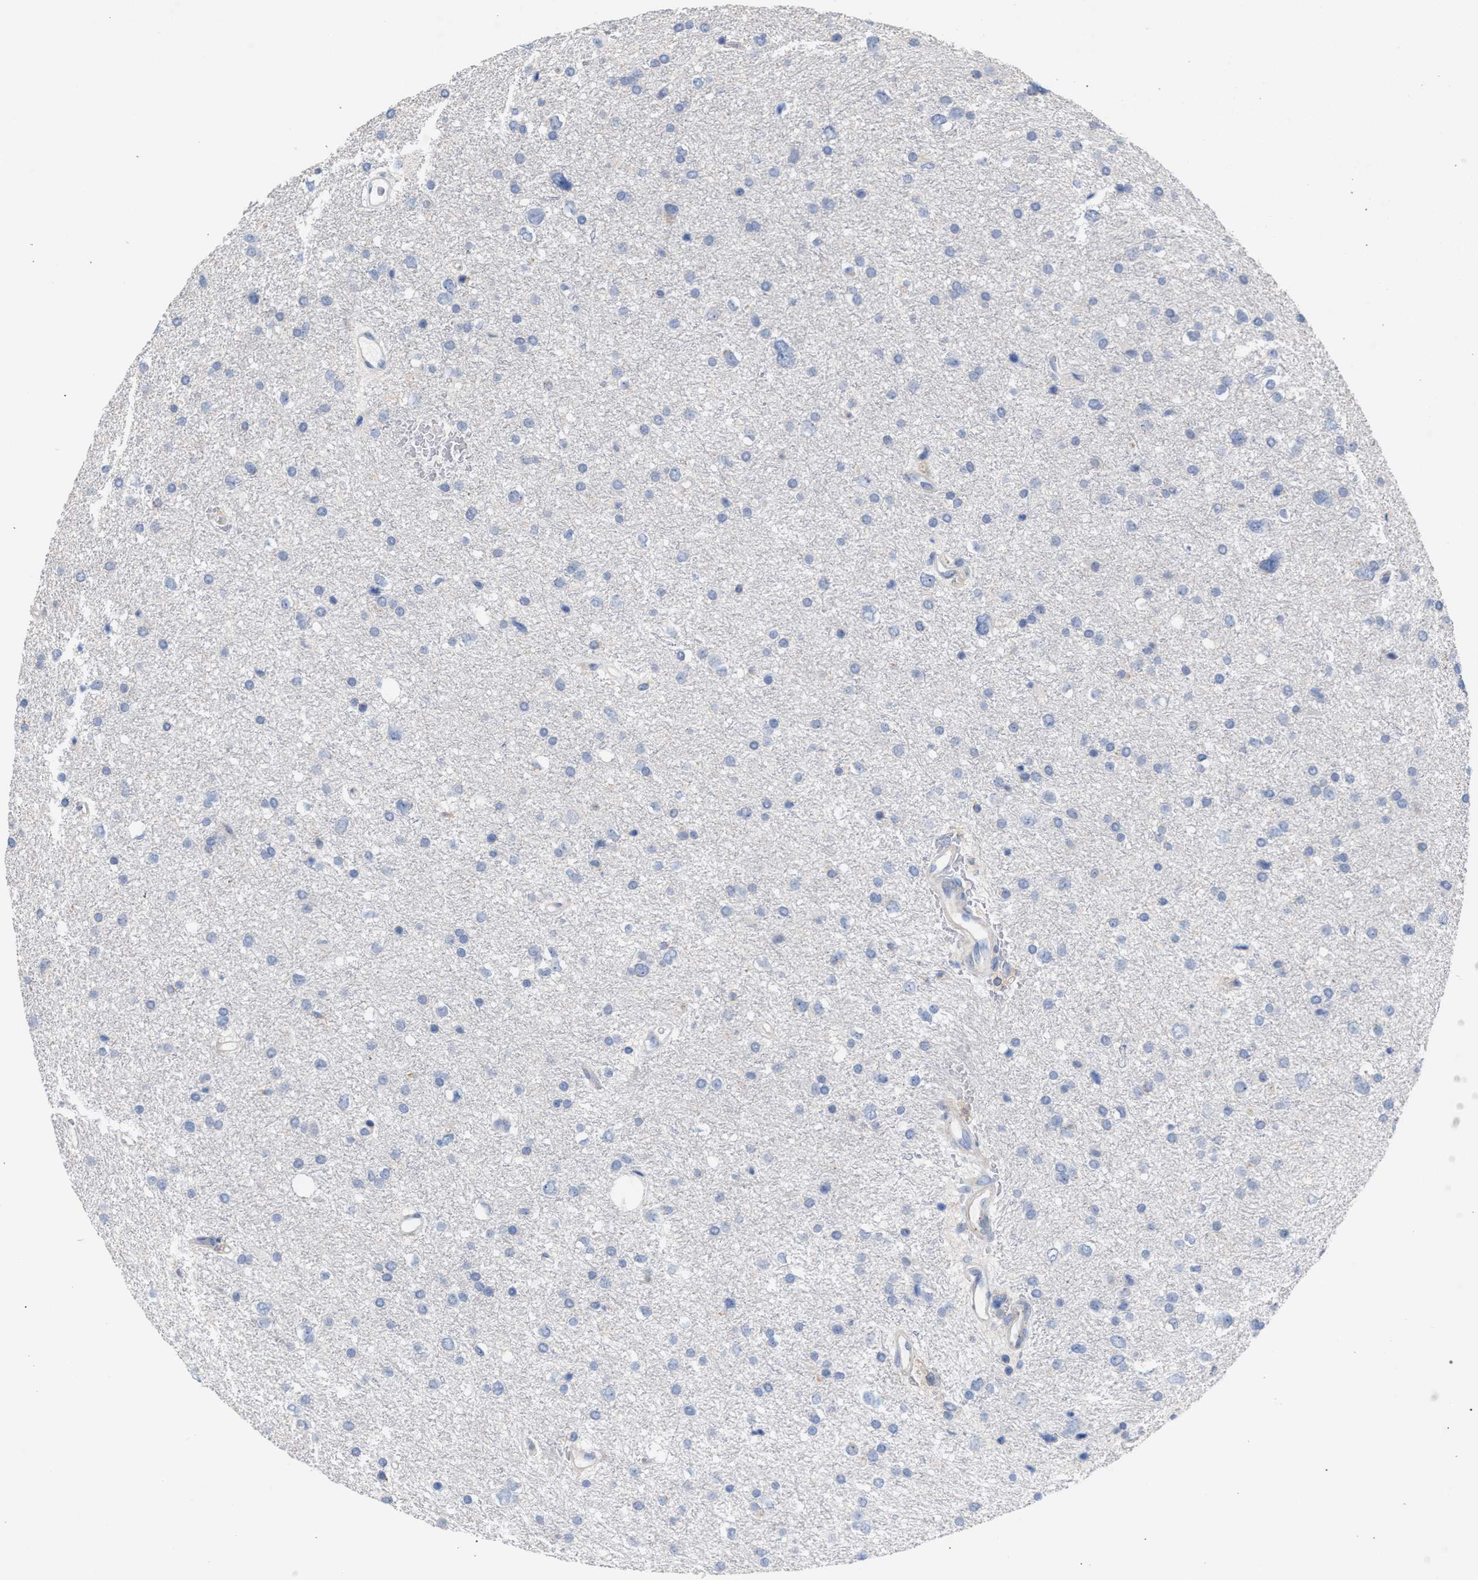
{"staining": {"intensity": "negative", "quantity": "none", "location": "none"}, "tissue": "glioma", "cell_type": "Tumor cells", "image_type": "cancer", "snomed": [{"axis": "morphology", "description": "Glioma, malignant, Low grade"}, {"axis": "topography", "description": "Brain"}], "caption": "Image shows no protein expression in tumor cells of glioma tissue.", "gene": "RNF135", "patient": {"sex": "female", "age": 37}}